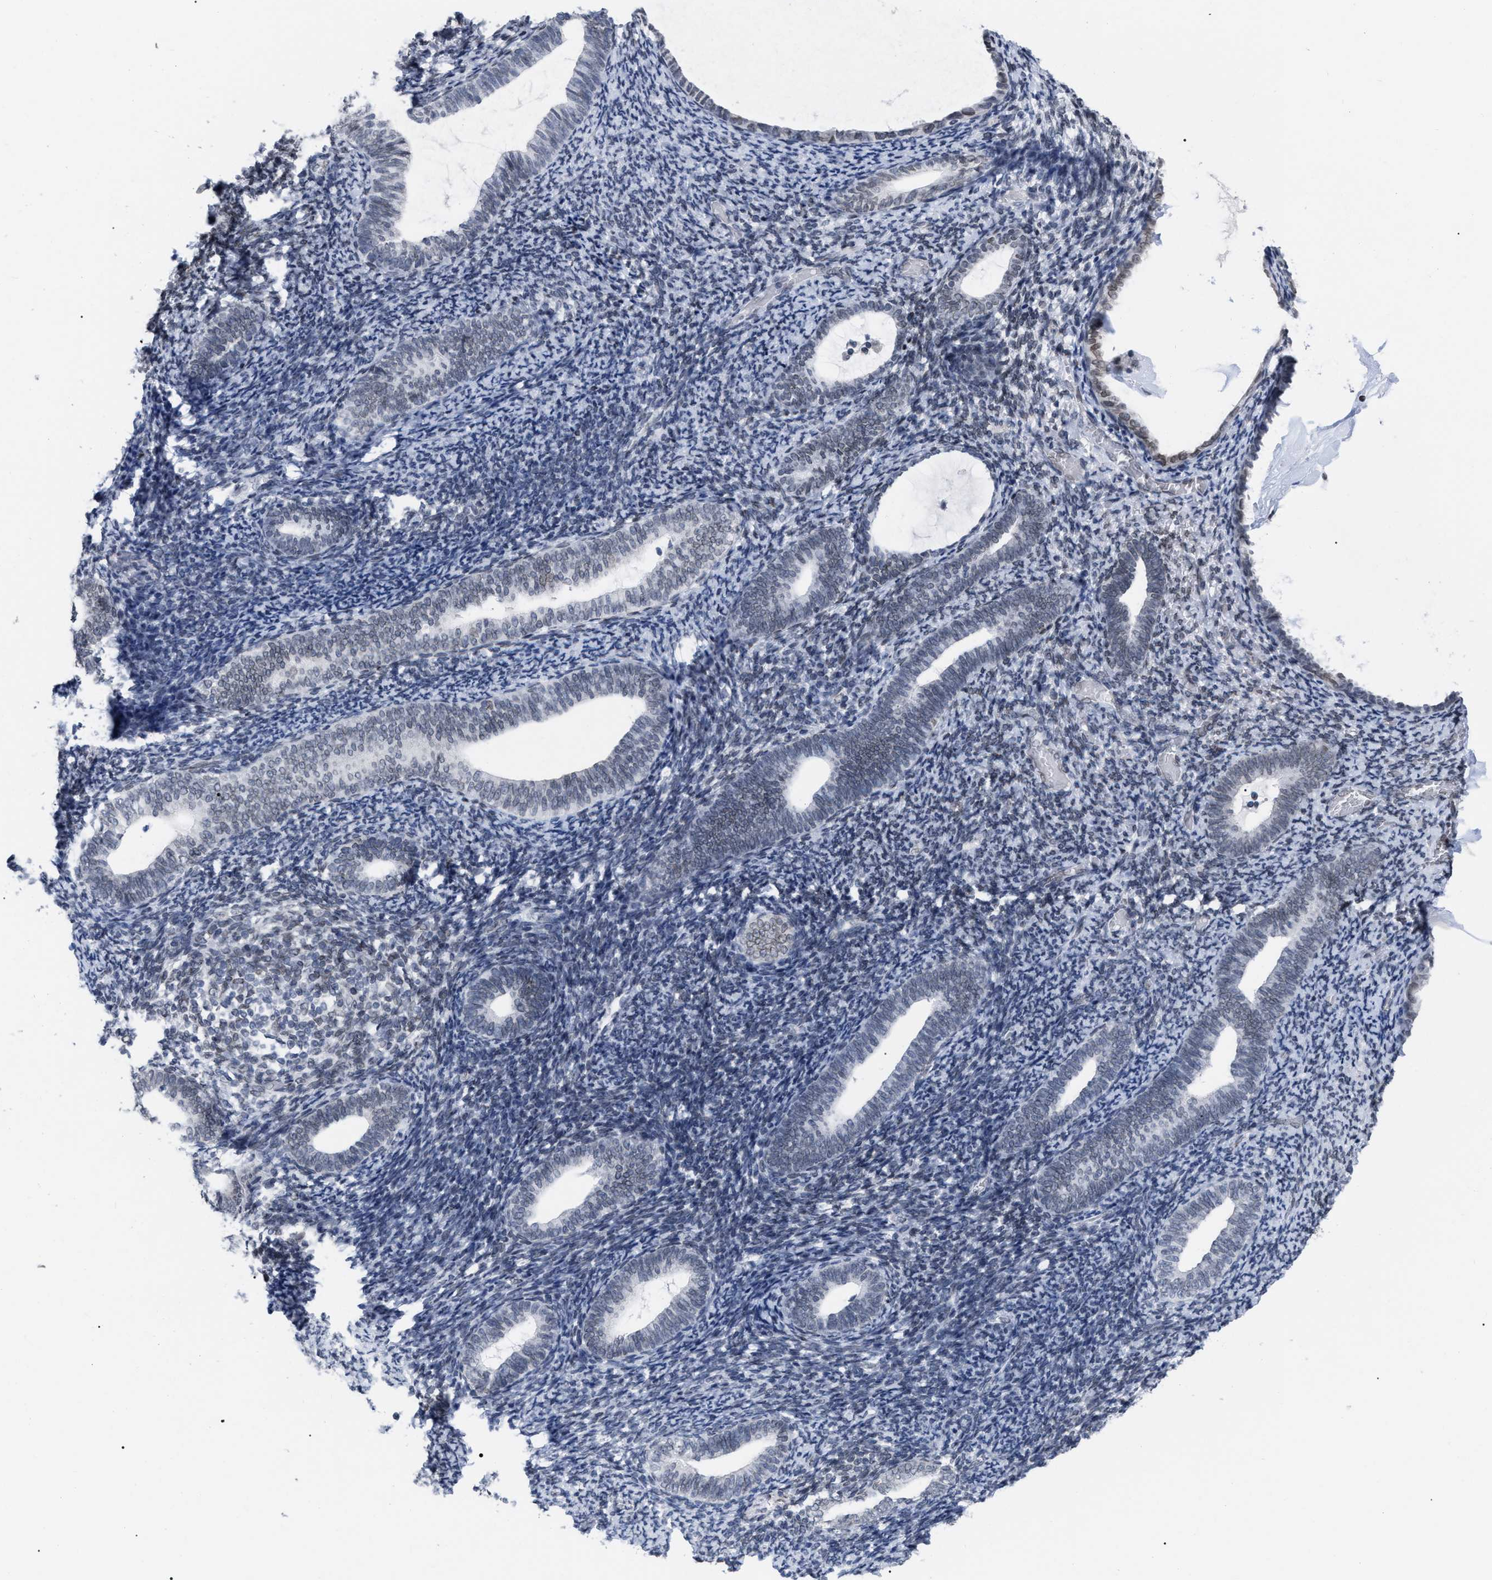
{"staining": {"intensity": "weak", "quantity": "<25%", "location": "cytoplasmic/membranous,nuclear"}, "tissue": "endometrium", "cell_type": "Cells in endometrial stroma", "image_type": "normal", "snomed": [{"axis": "morphology", "description": "Normal tissue, NOS"}, {"axis": "topography", "description": "Endometrium"}], "caption": "Immunohistochemistry histopathology image of normal endometrium: endometrium stained with DAB shows no significant protein staining in cells in endometrial stroma.", "gene": "TPR", "patient": {"sex": "female", "age": 66}}